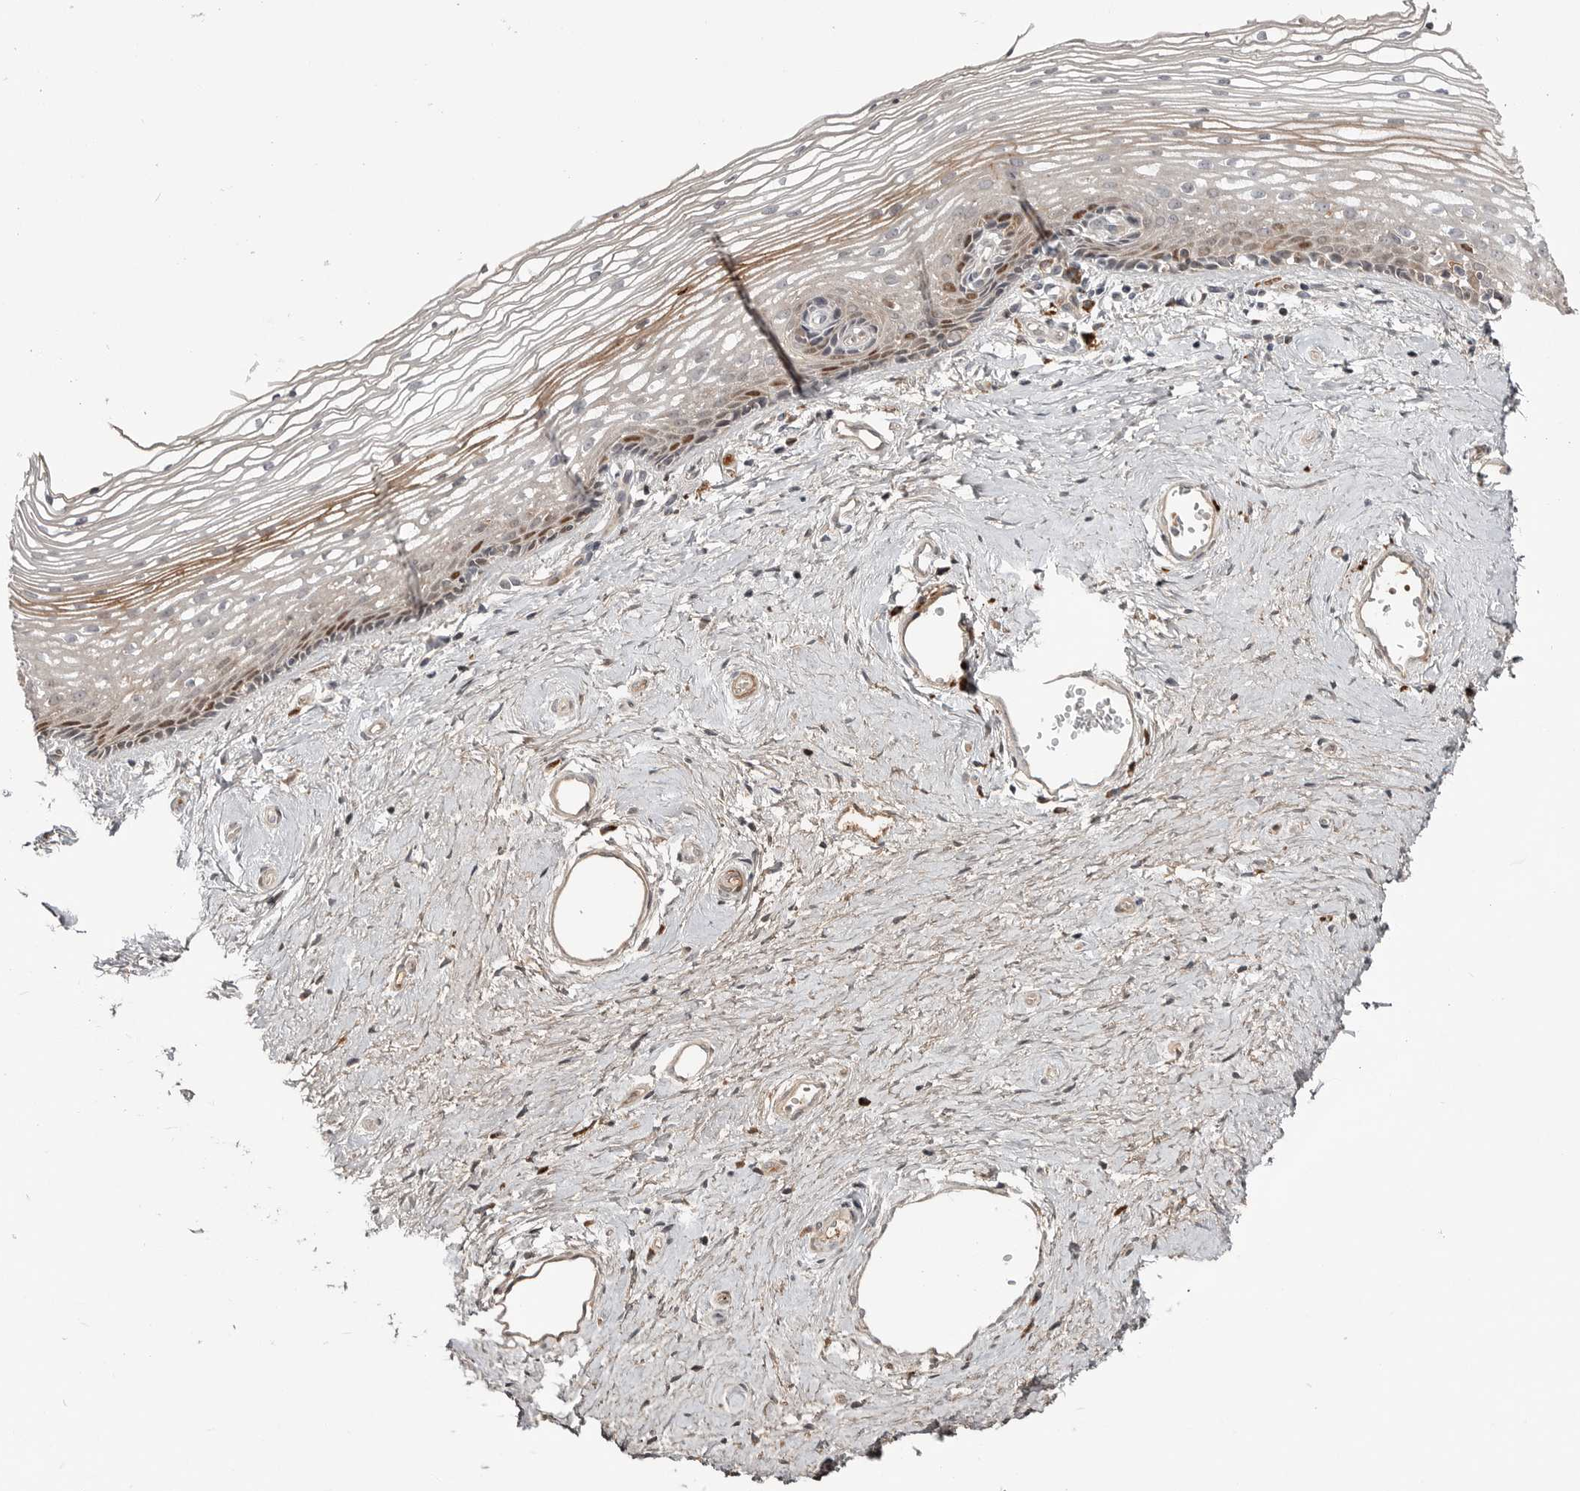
{"staining": {"intensity": "moderate", "quantity": "<25%", "location": "nuclear"}, "tissue": "vagina", "cell_type": "Squamous epithelial cells", "image_type": "normal", "snomed": [{"axis": "morphology", "description": "Normal tissue, NOS"}, {"axis": "topography", "description": "Vagina"}], "caption": "This histopathology image displays immunohistochemistry (IHC) staining of benign vagina, with low moderate nuclear expression in approximately <25% of squamous epithelial cells.", "gene": "ZNF277", "patient": {"sex": "female", "age": 46}}